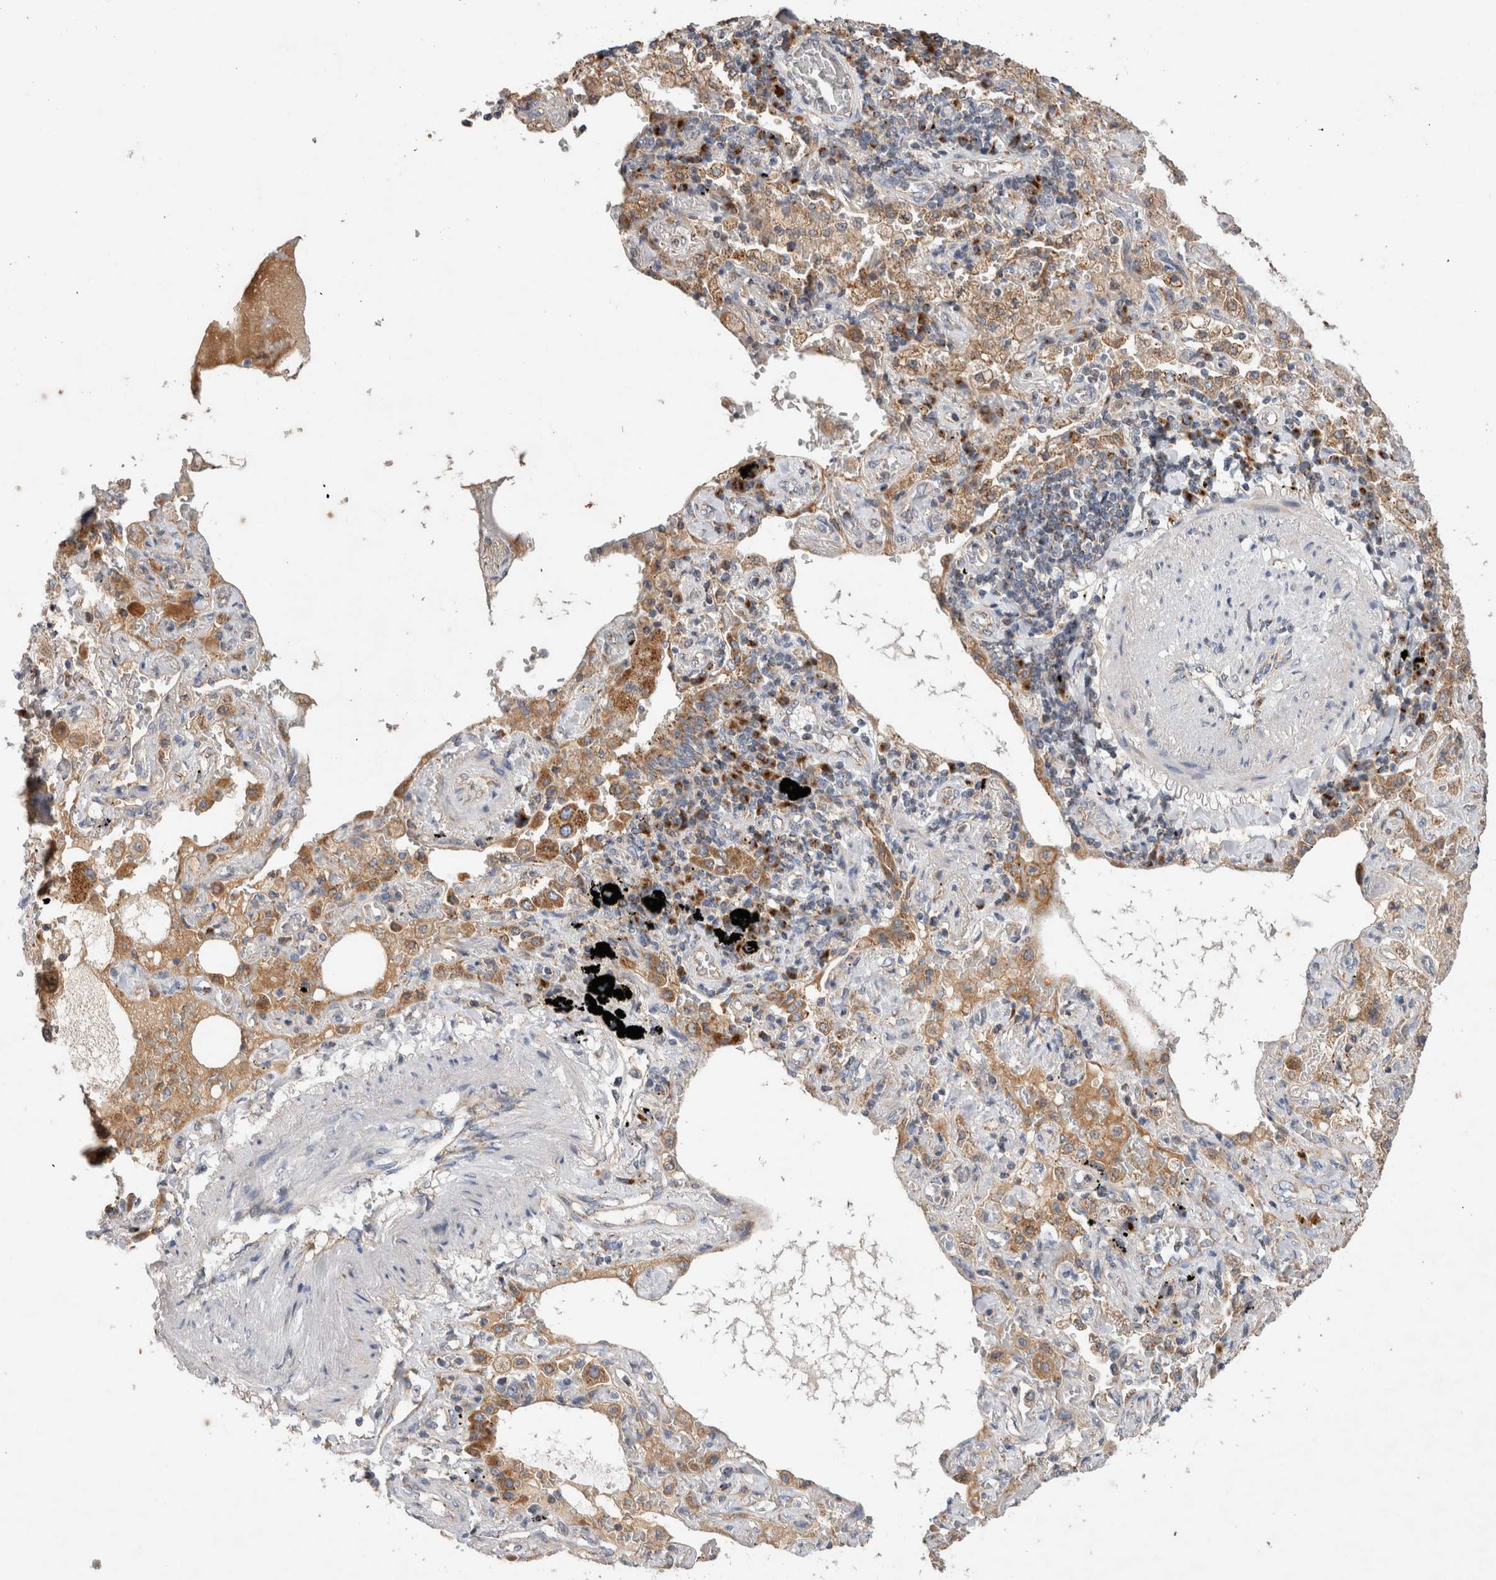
{"staining": {"intensity": "moderate", "quantity": ">75%", "location": "cytoplasmic/membranous"}, "tissue": "lung cancer", "cell_type": "Tumor cells", "image_type": "cancer", "snomed": [{"axis": "morphology", "description": "Adenocarcinoma, NOS"}, {"axis": "topography", "description": "Lung"}], "caption": "A brown stain labels moderate cytoplasmic/membranous expression of a protein in human lung adenocarcinoma tumor cells.", "gene": "IARS2", "patient": {"sex": "female", "age": 65}}